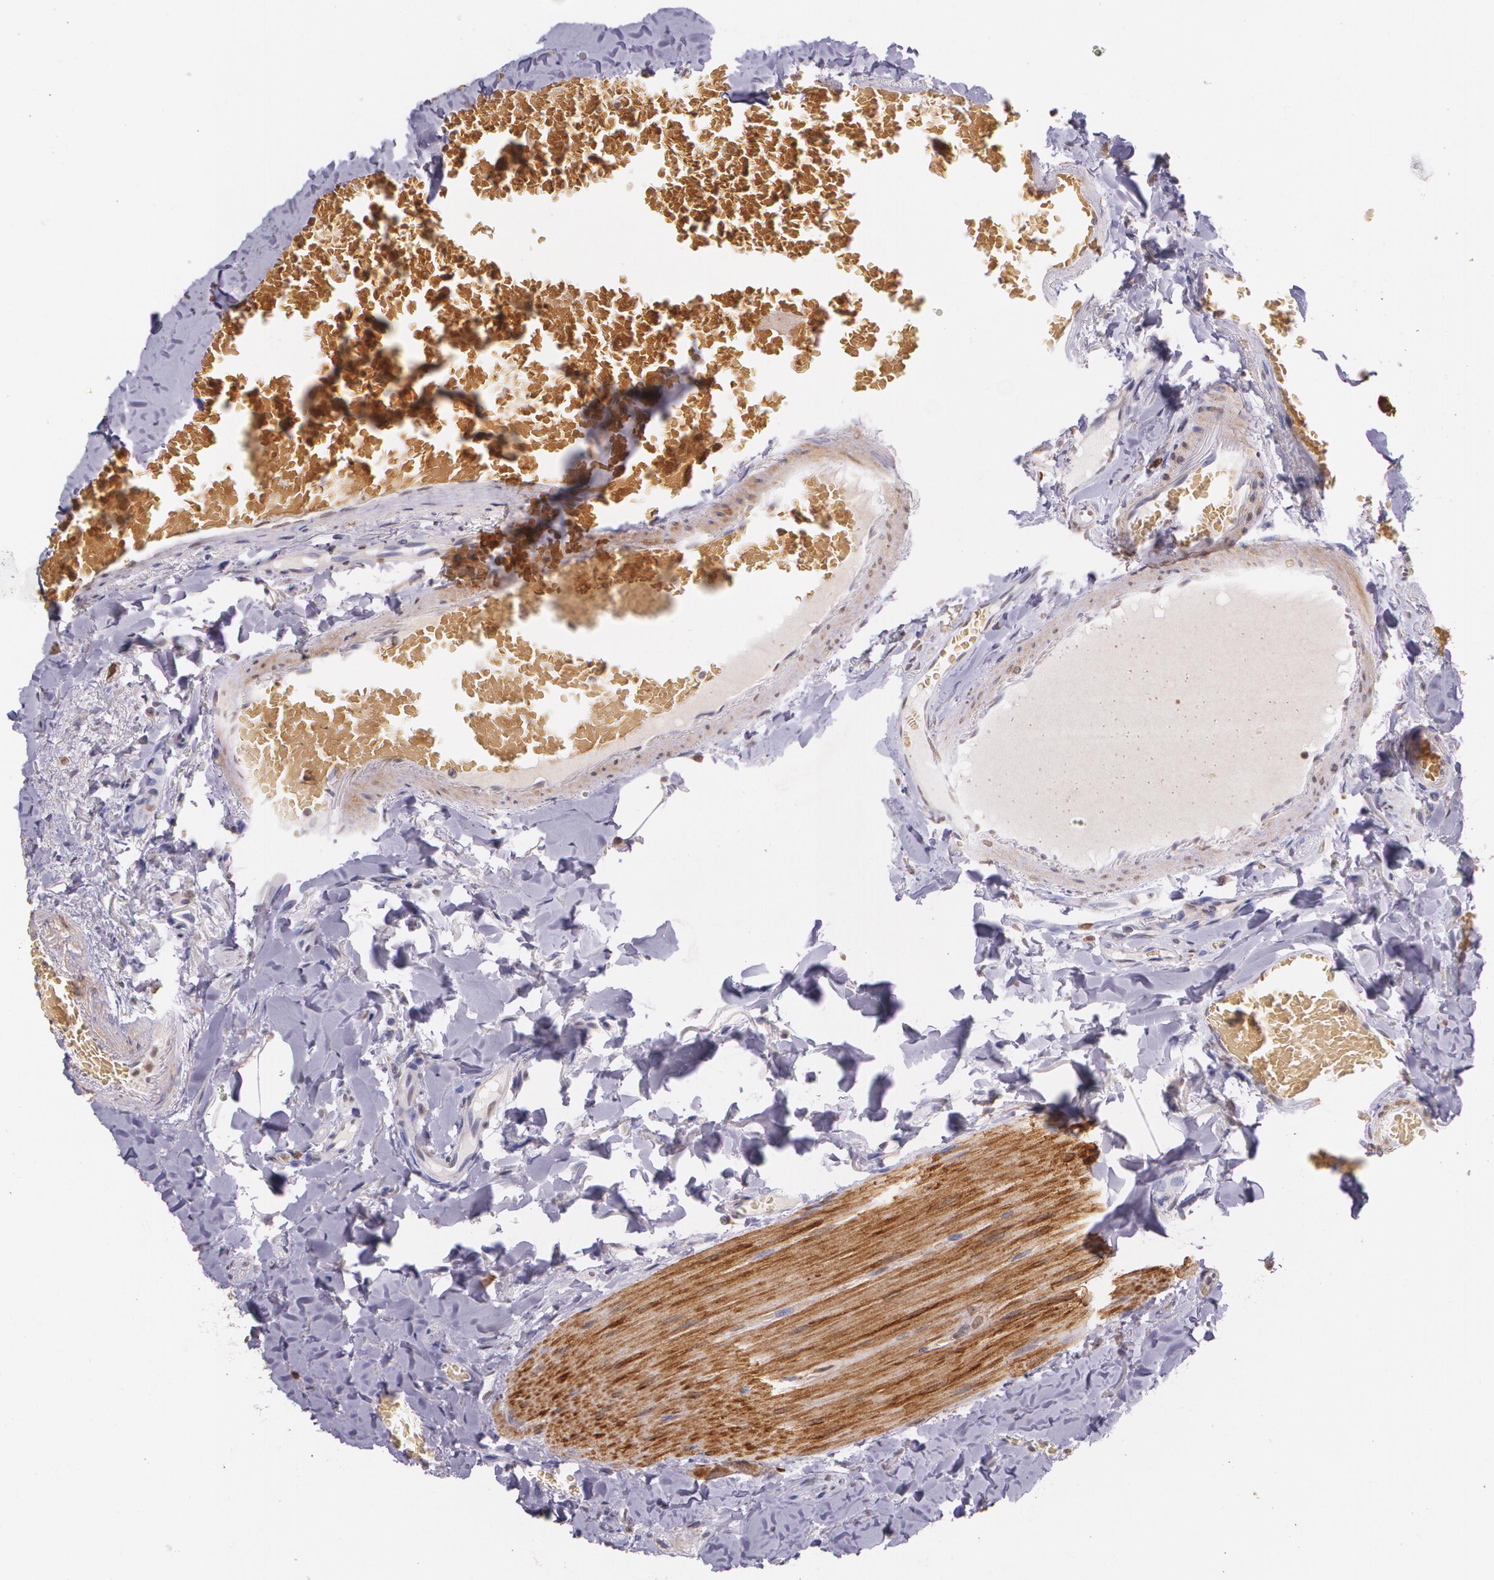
{"staining": {"intensity": "strong", "quantity": "<25%", "location": "cytoplasmic/membranous"}, "tissue": "duodenum", "cell_type": "Glandular cells", "image_type": "normal", "snomed": [{"axis": "morphology", "description": "Normal tissue, NOS"}, {"axis": "topography", "description": "Duodenum"}], "caption": "A brown stain labels strong cytoplasmic/membranous expression of a protein in glandular cells of benign human duodenum. Nuclei are stained in blue.", "gene": "RTN1", "patient": {"sex": "male", "age": 66}}